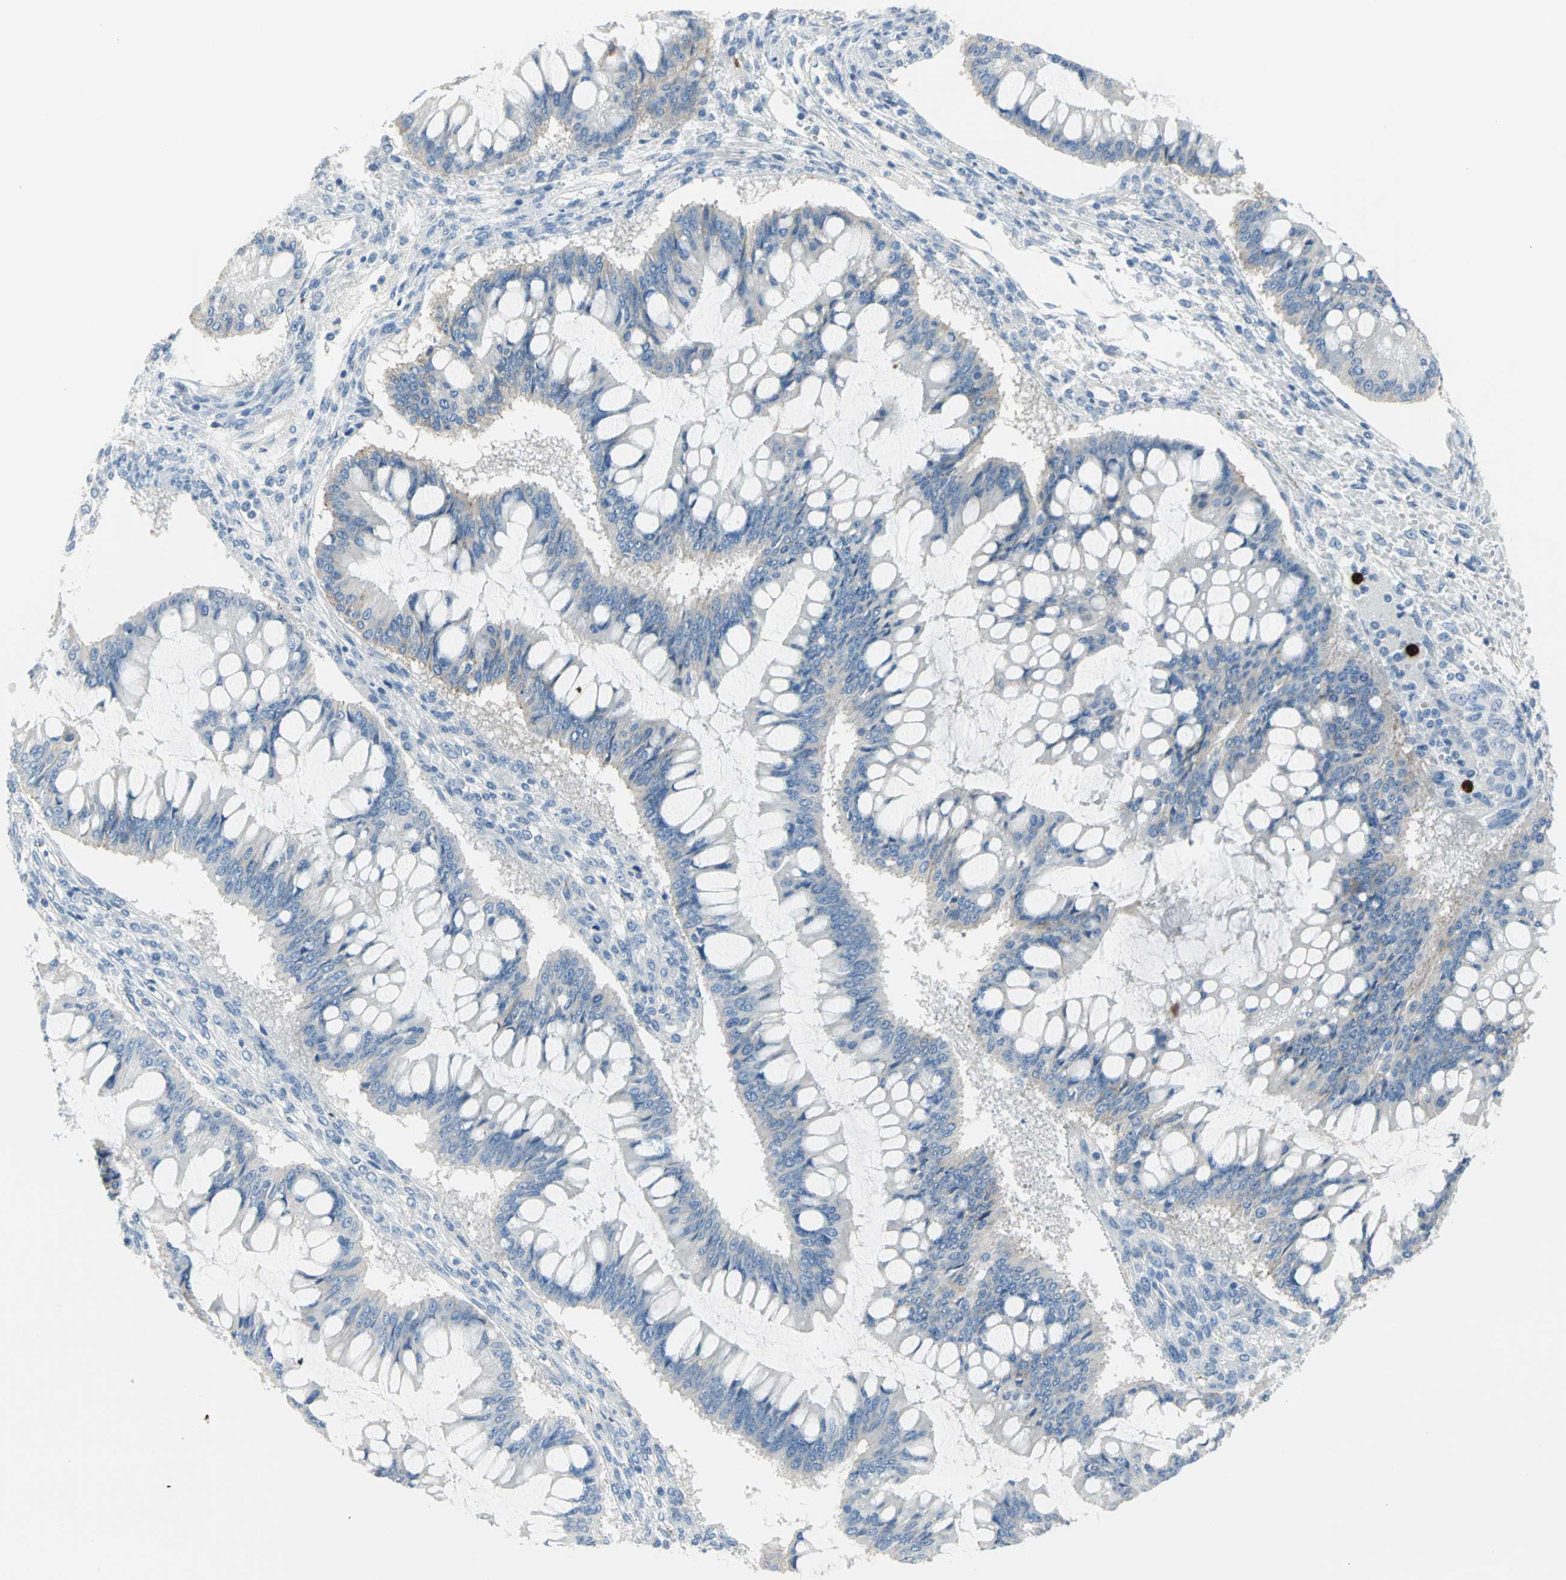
{"staining": {"intensity": "weak", "quantity": "25%-75%", "location": "cytoplasmic/membranous"}, "tissue": "ovarian cancer", "cell_type": "Tumor cells", "image_type": "cancer", "snomed": [{"axis": "morphology", "description": "Cystadenocarcinoma, mucinous, NOS"}, {"axis": "topography", "description": "Ovary"}], "caption": "Ovarian cancer (mucinous cystadenocarcinoma) stained with immunohistochemistry reveals weak cytoplasmic/membranous expression in about 25%-75% of tumor cells.", "gene": "ALOX15", "patient": {"sex": "female", "age": 73}}